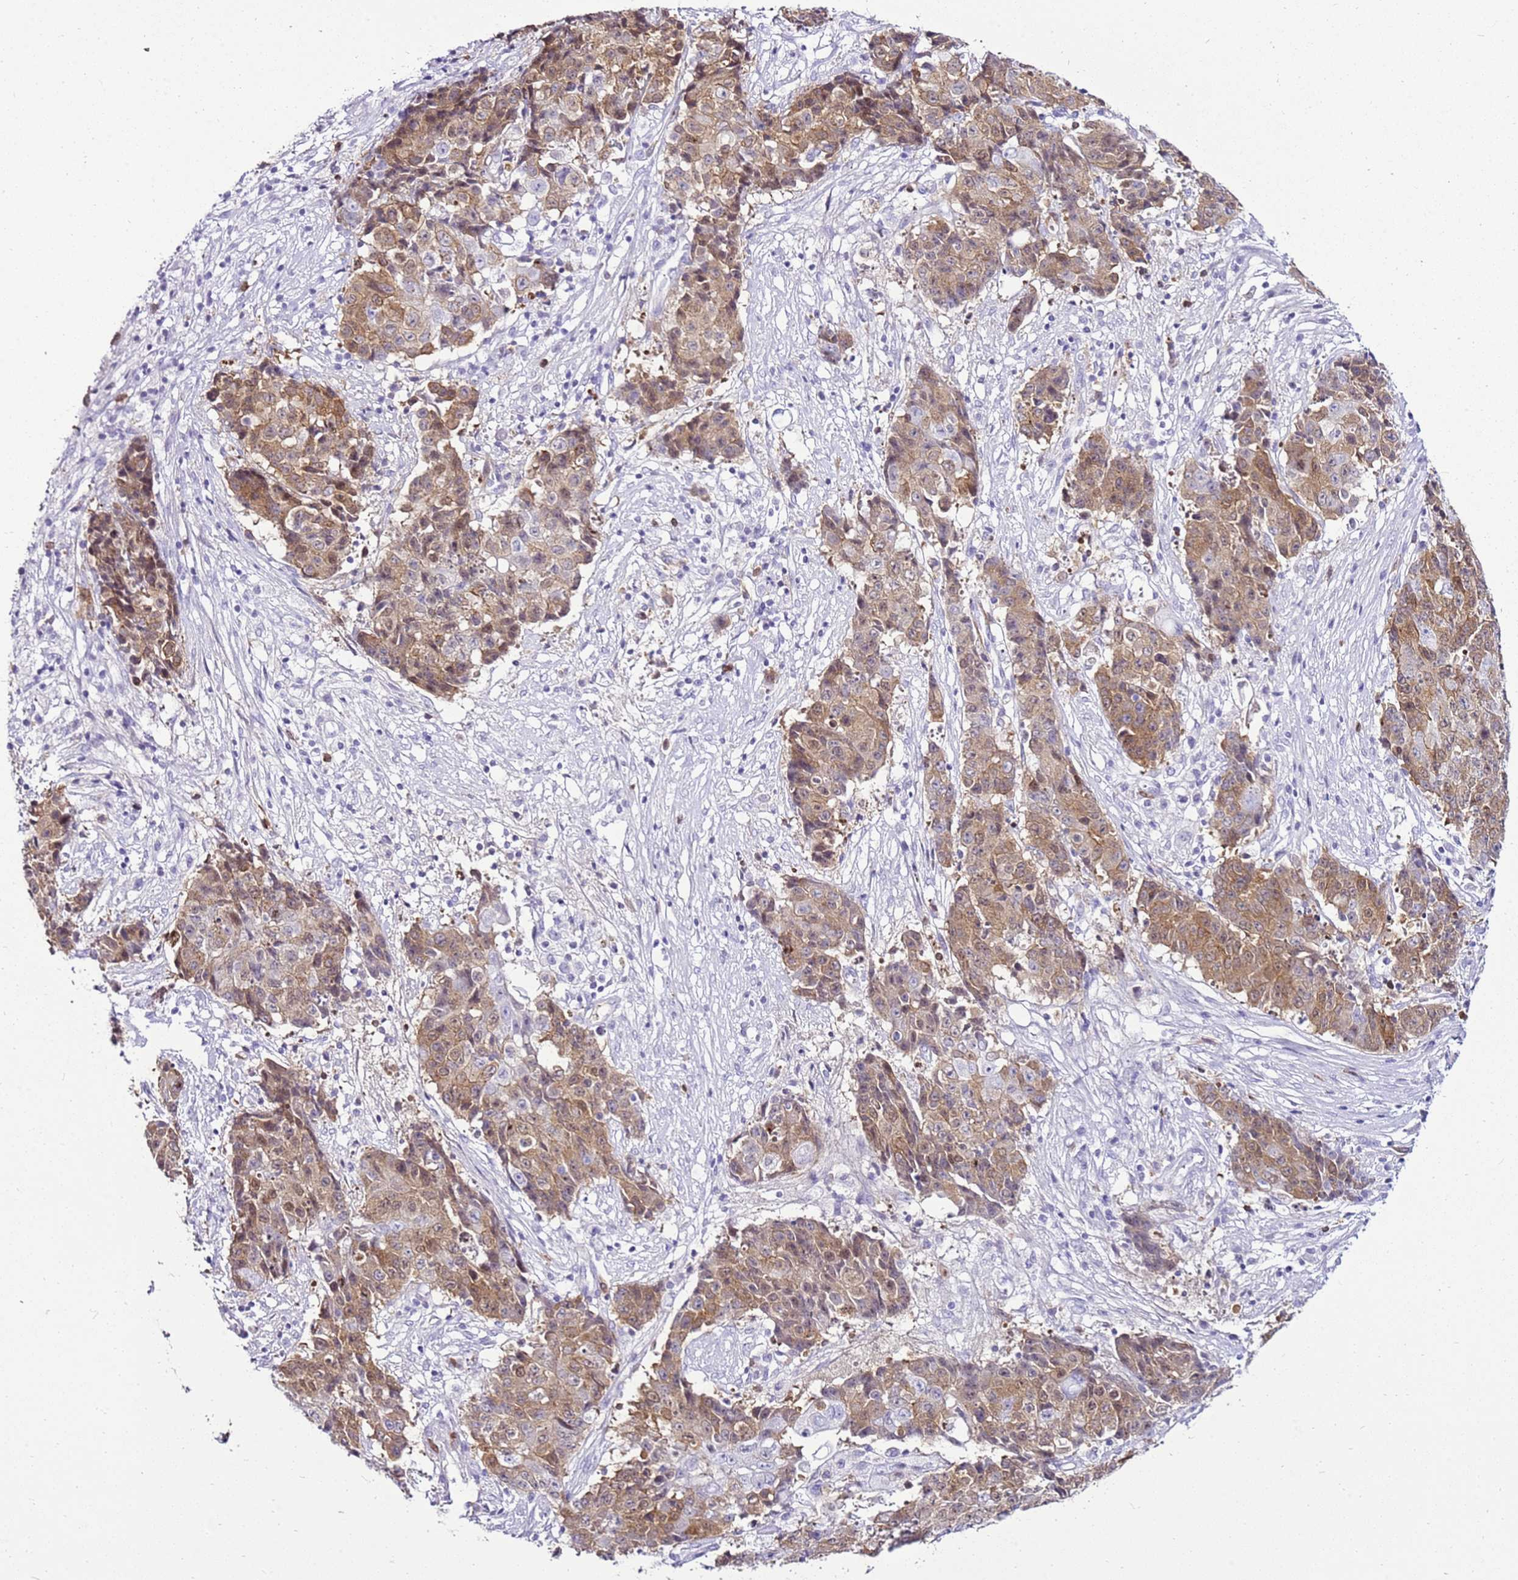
{"staining": {"intensity": "moderate", "quantity": ">75%", "location": "cytoplasmic/membranous"}, "tissue": "ovarian cancer", "cell_type": "Tumor cells", "image_type": "cancer", "snomed": [{"axis": "morphology", "description": "Carcinoma, endometroid"}, {"axis": "topography", "description": "Ovary"}], "caption": "Protein expression analysis of human ovarian cancer (endometroid carcinoma) reveals moderate cytoplasmic/membranous expression in approximately >75% of tumor cells.", "gene": "SPC25", "patient": {"sex": "female", "age": 42}}